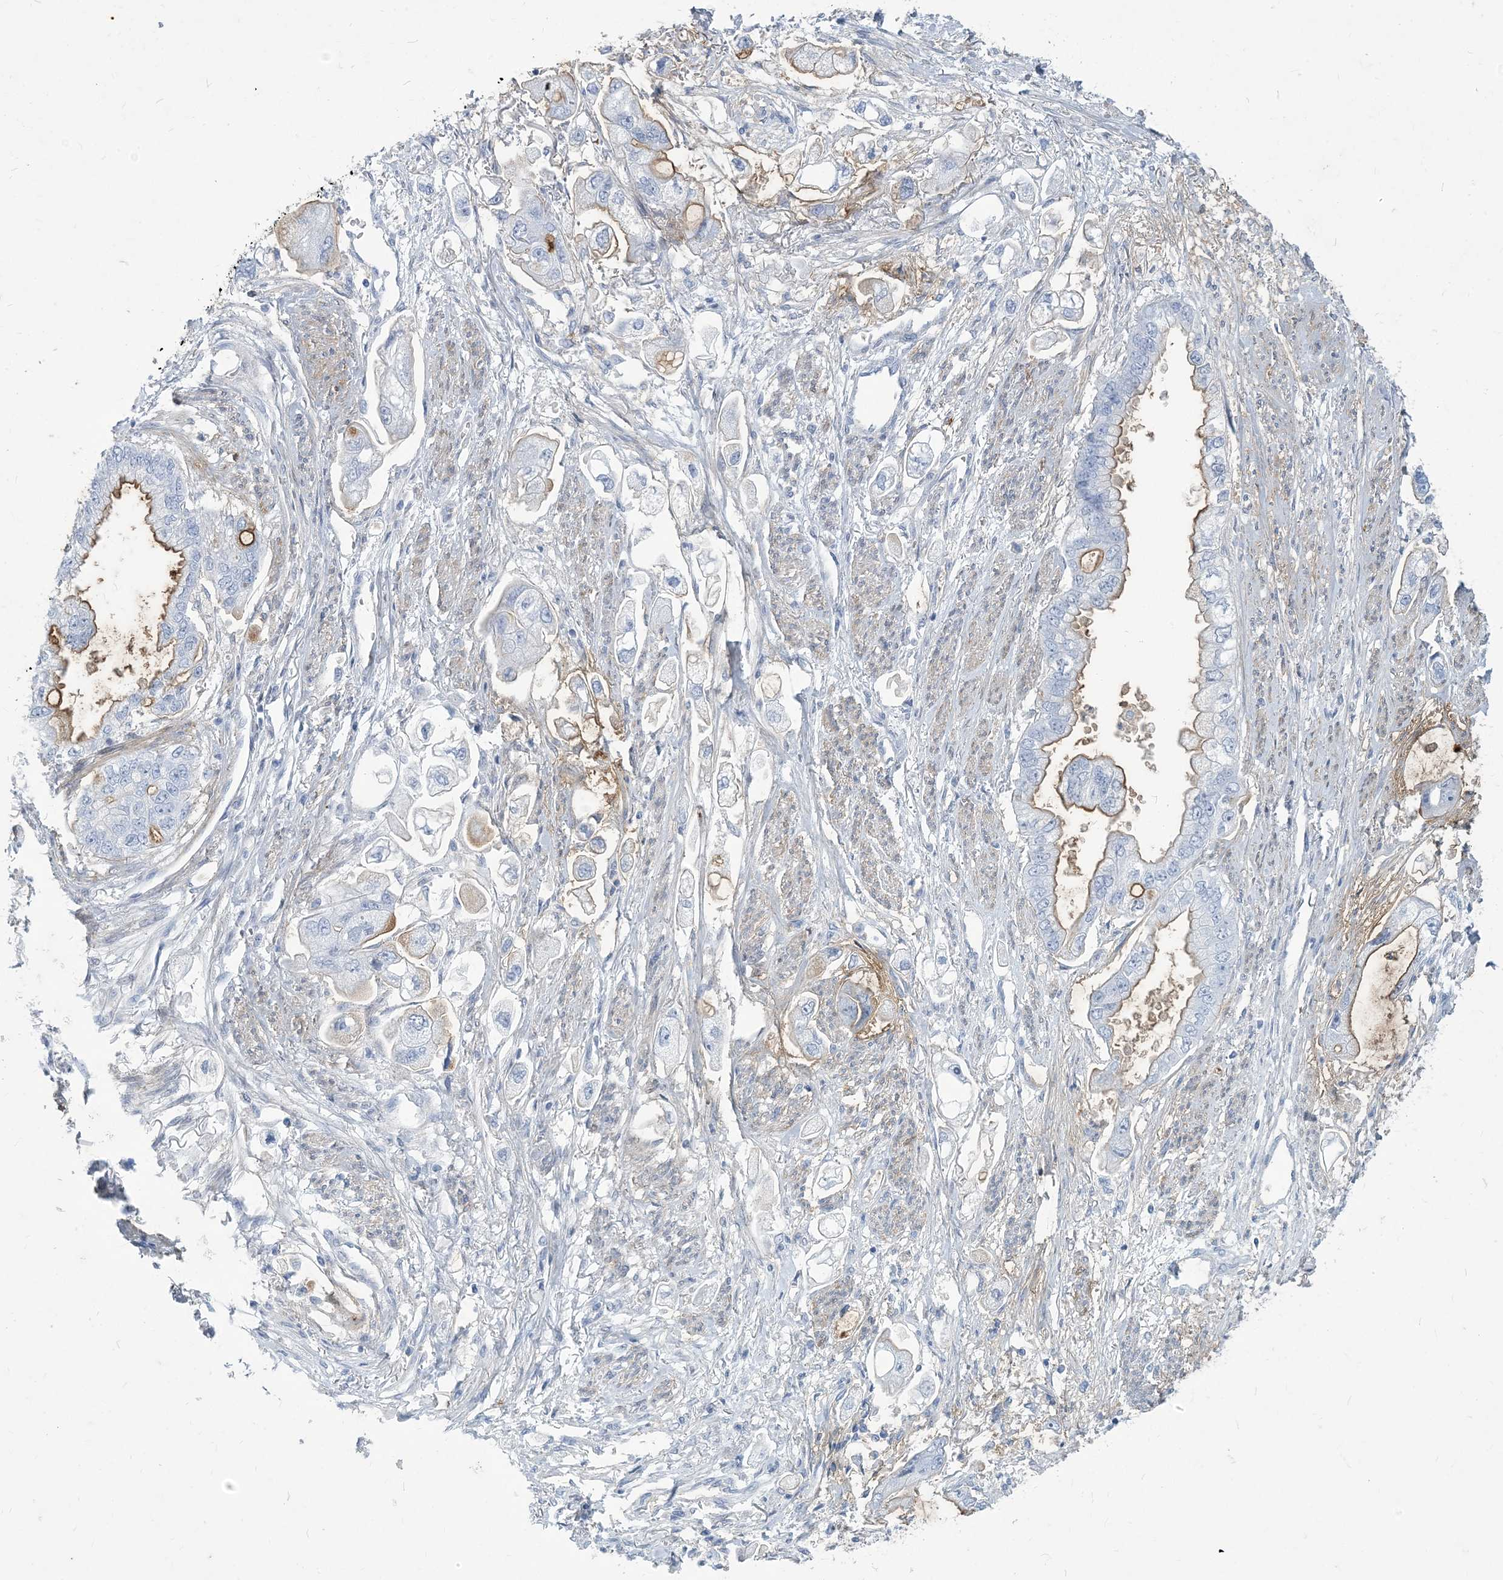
{"staining": {"intensity": "moderate", "quantity": "<25%", "location": "cytoplasmic/membranous"}, "tissue": "stomach cancer", "cell_type": "Tumor cells", "image_type": "cancer", "snomed": [{"axis": "morphology", "description": "Adenocarcinoma, NOS"}, {"axis": "topography", "description": "Stomach"}], "caption": "Immunohistochemistry of adenocarcinoma (stomach) reveals low levels of moderate cytoplasmic/membranous staining in approximately <25% of tumor cells. Nuclei are stained in blue.", "gene": "MOXD1", "patient": {"sex": "male", "age": 62}}